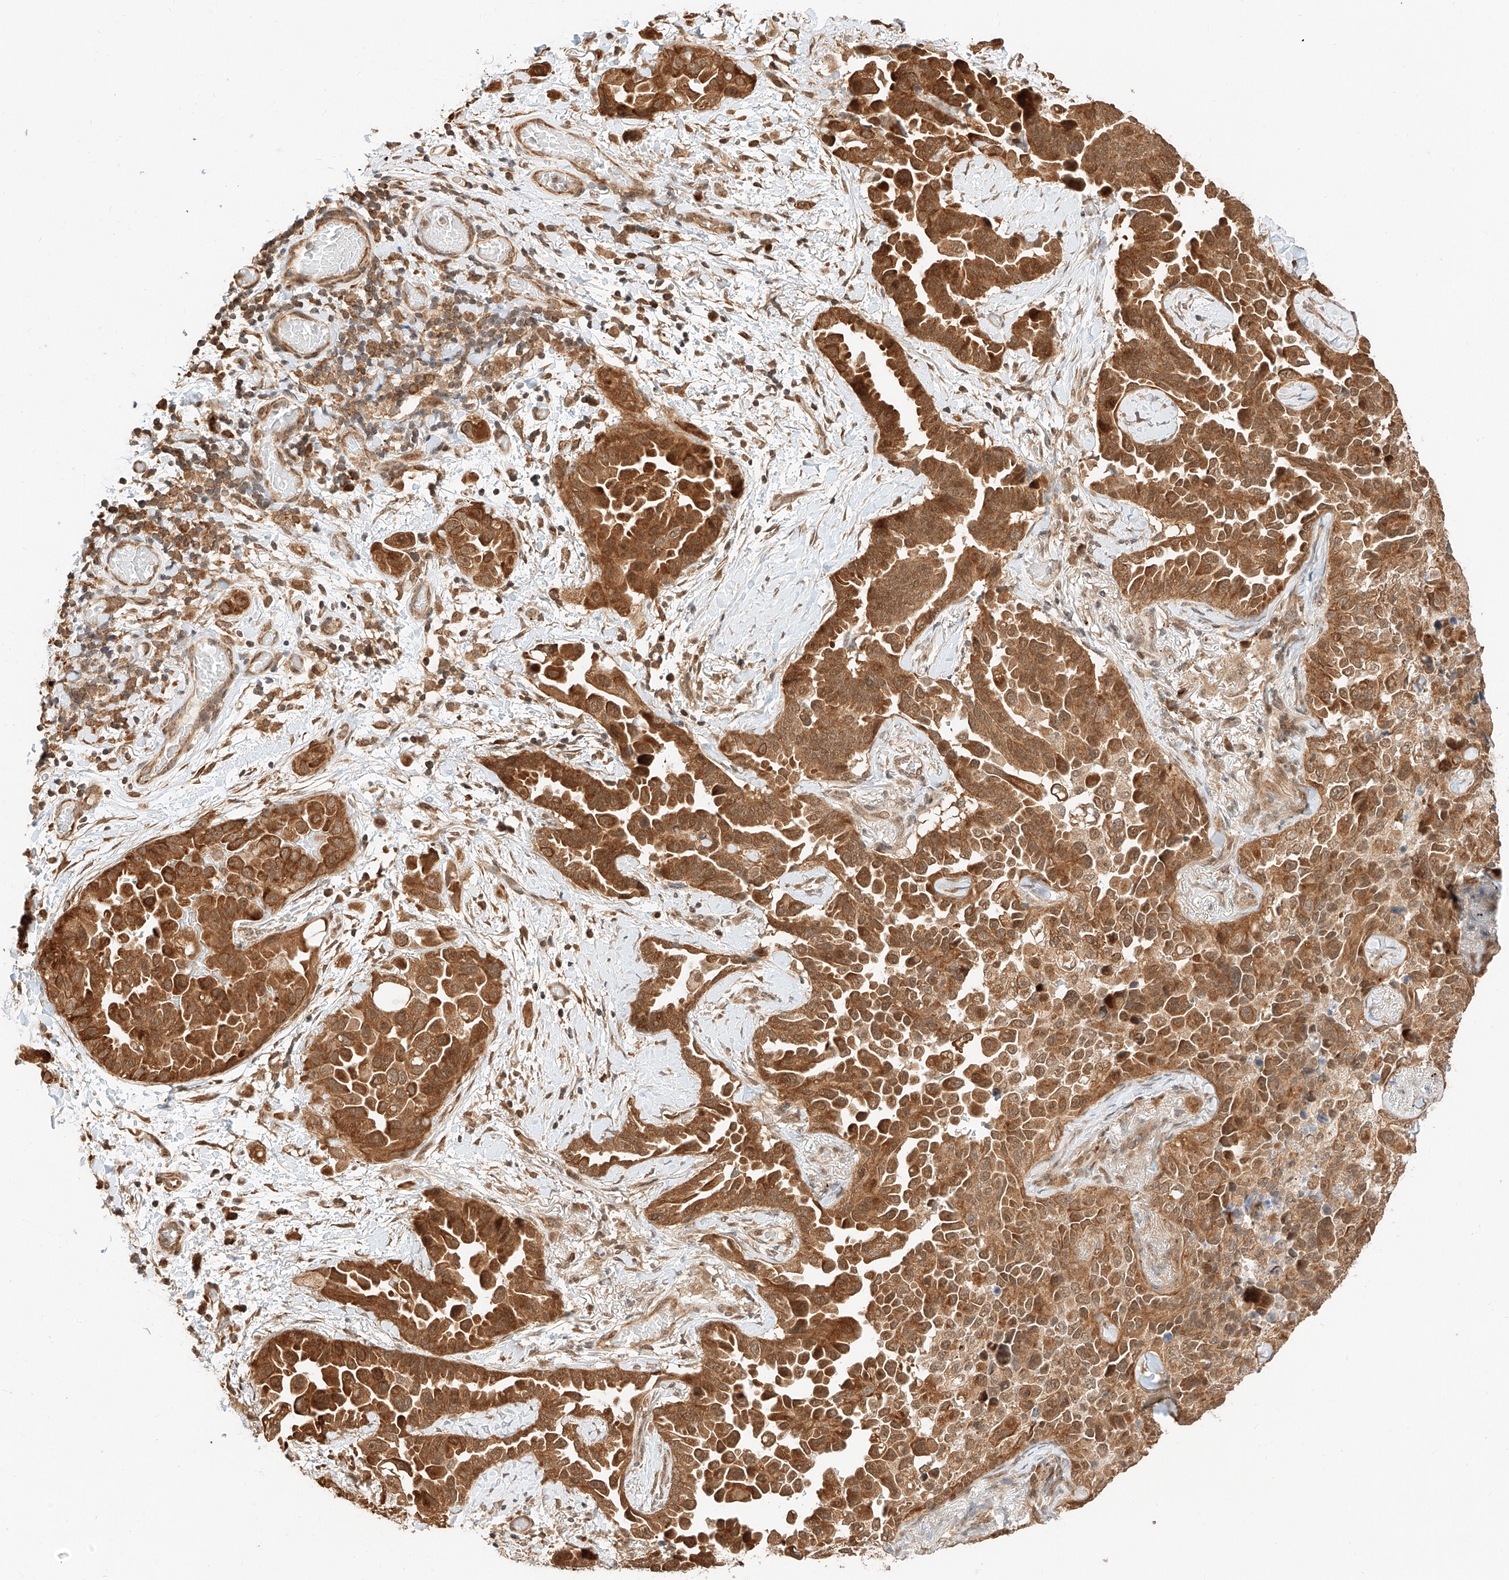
{"staining": {"intensity": "strong", "quantity": ">75%", "location": "cytoplasmic/membranous,nuclear"}, "tissue": "lung cancer", "cell_type": "Tumor cells", "image_type": "cancer", "snomed": [{"axis": "morphology", "description": "Adenocarcinoma, NOS"}, {"axis": "topography", "description": "Lung"}], "caption": "Protein expression analysis of human adenocarcinoma (lung) reveals strong cytoplasmic/membranous and nuclear positivity in about >75% of tumor cells.", "gene": "EIF4H", "patient": {"sex": "female", "age": 67}}